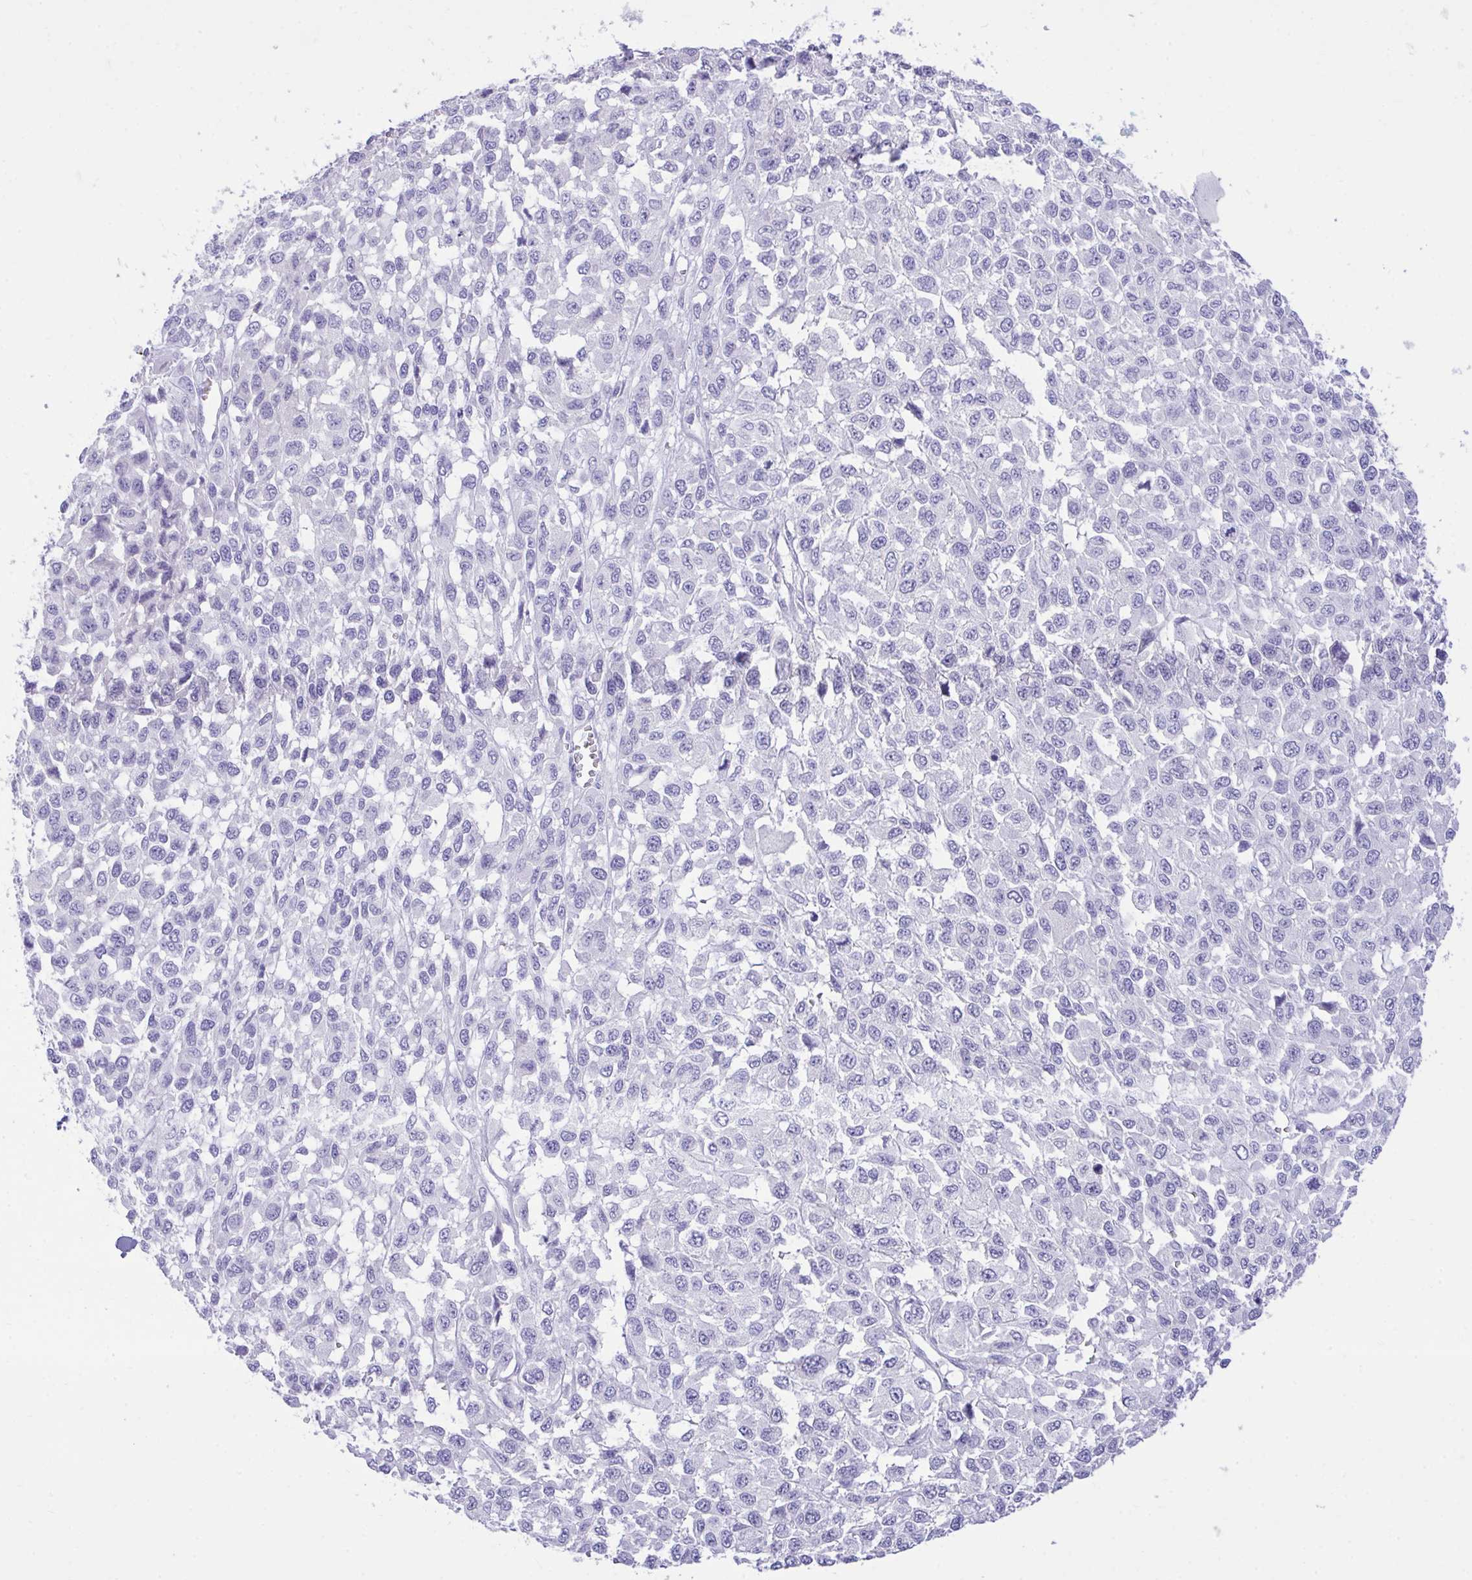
{"staining": {"intensity": "negative", "quantity": "none", "location": "none"}, "tissue": "melanoma", "cell_type": "Tumor cells", "image_type": "cancer", "snomed": [{"axis": "morphology", "description": "Malignant melanoma, NOS"}, {"axis": "topography", "description": "Skin"}], "caption": "This micrograph is of melanoma stained with immunohistochemistry to label a protein in brown with the nuclei are counter-stained blue. There is no staining in tumor cells.", "gene": "PLEKHH1", "patient": {"sex": "male", "age": 62}}